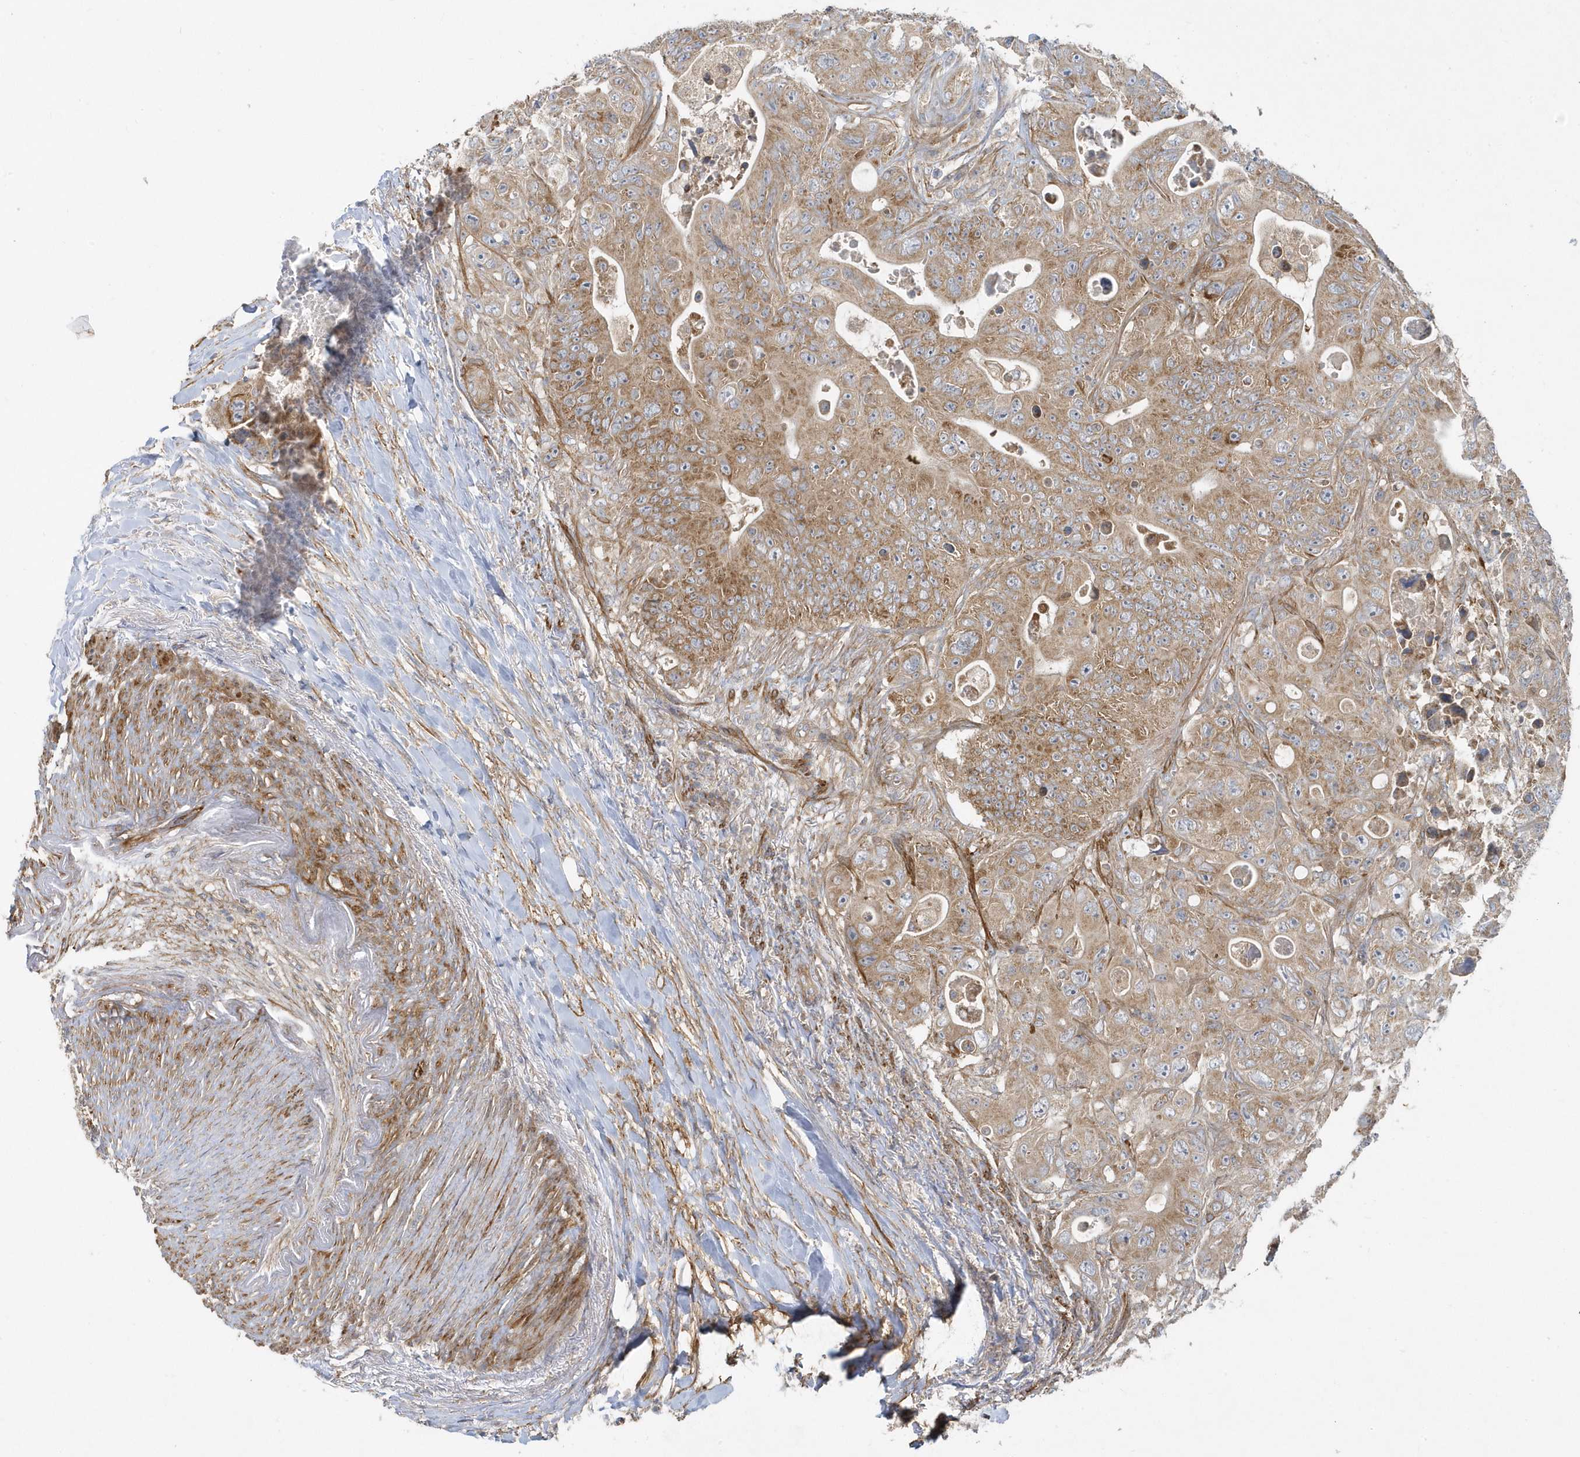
{"staining": {"intensity": "moderate", "quantity": ">75%", "location": "cytoplasmic/membranous"}, "tissue": "colorectal cancer", "cell_type": "Tumor cells", "image_type": "cancer", "snomed": [{"axis": "morphology", "description": "Adenocarcinoma, NOS"}, {"axis": "topography", "description": "Colon"}], "caption": "Protein staining by IHC displays moderate cytoplasmic/membranous expression in about >75% of tumor cells in colorectal cancer. (DAB (3,3'-diaminobenzidine) IHC, brown staining for protein, blue staining for nuclei).", "gene": "LEXM", "patient": {"sex": "female", "age": 46}}